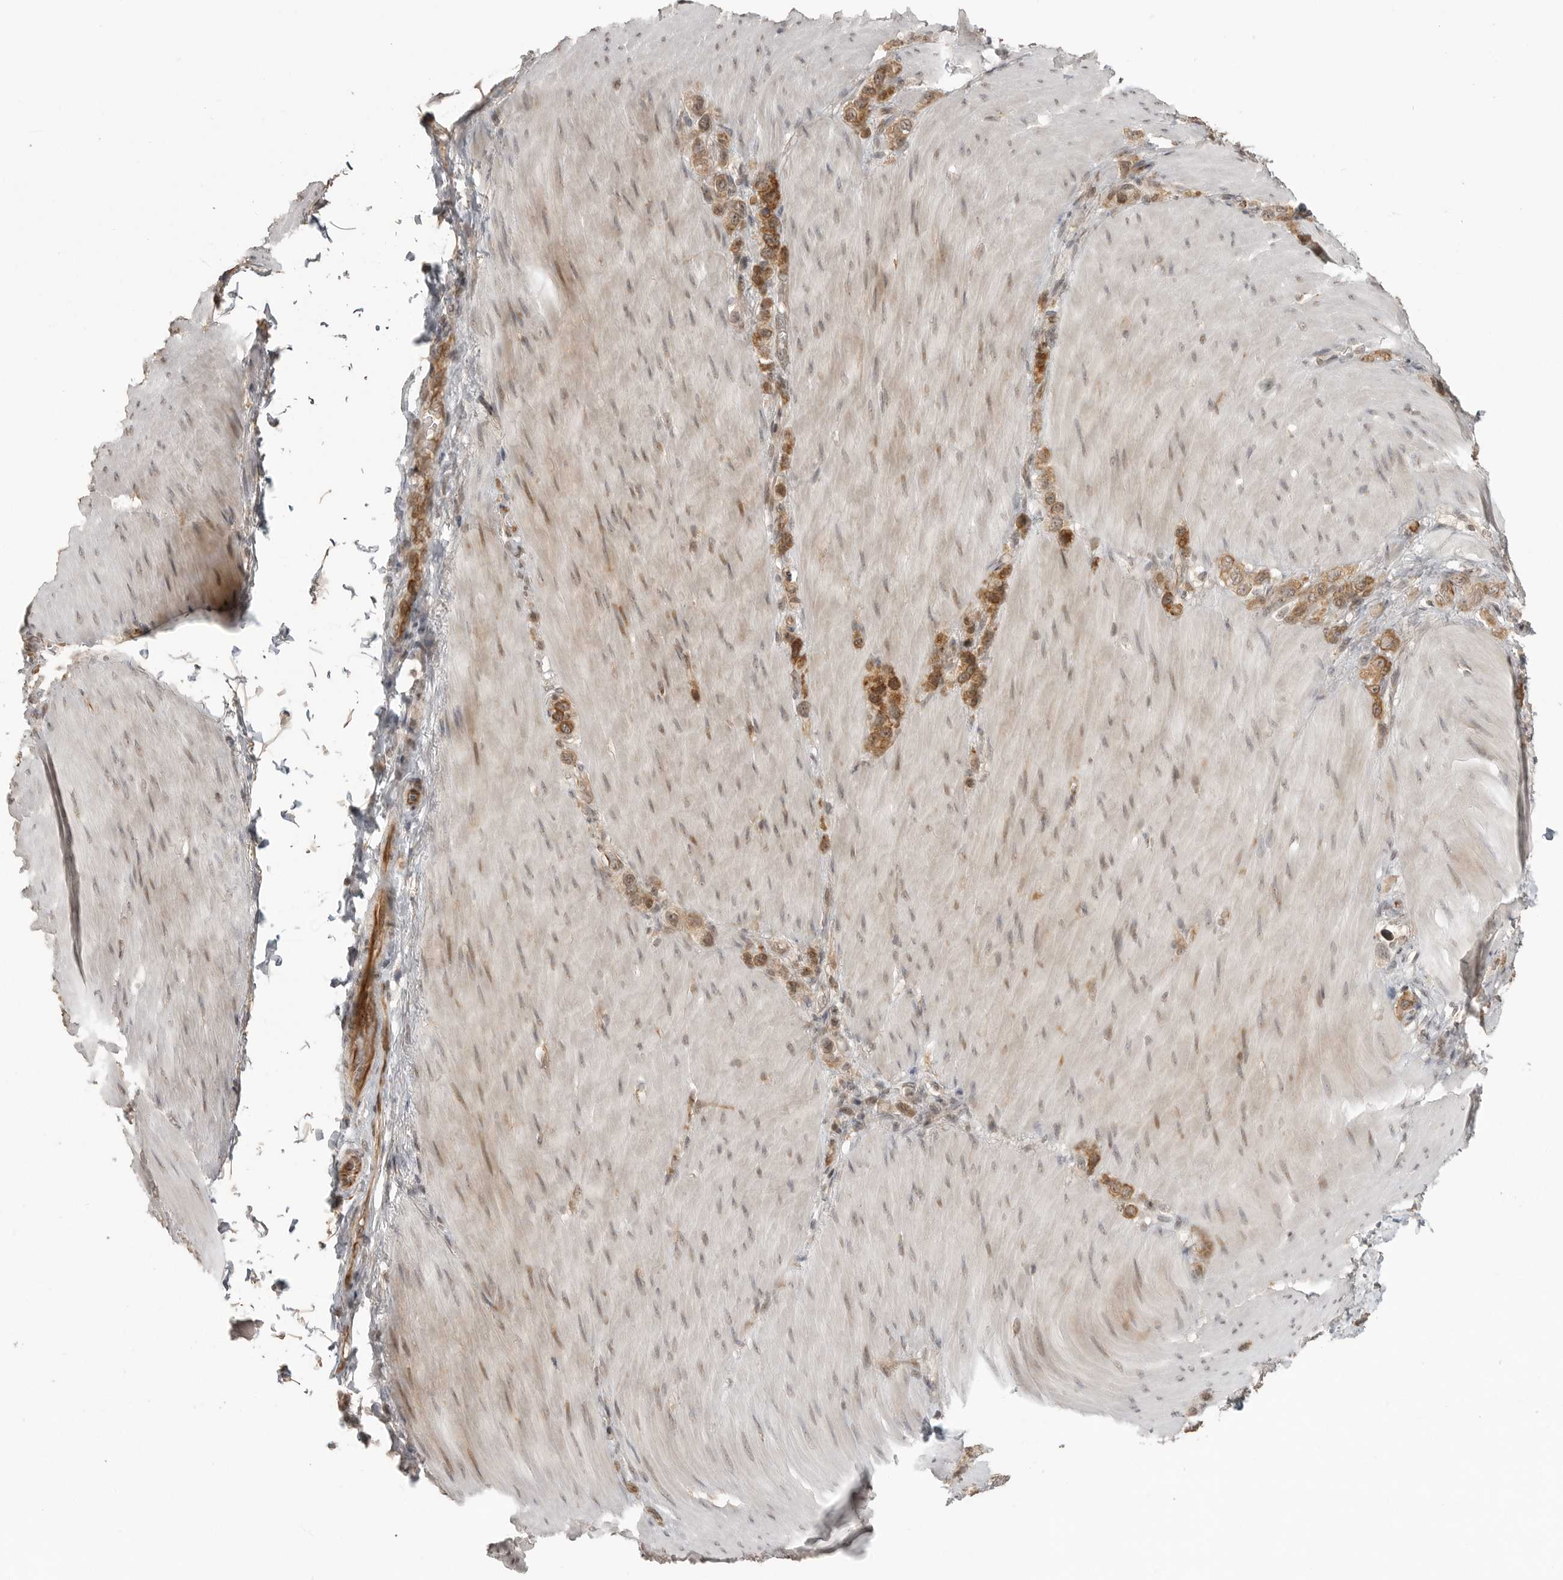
{"staining": {"intensity": "moderate", "quantity": ">75%", "location": "cytoplasmic/membranous"}, "tissue": "stomach cancer", "cell_type": "Tumor cells", "image_type": "cancer", "snomed": [{"axis": "morphology", "description": "Adenocarcinoma, NOS"}, {"axis": "topography", "description": "Stomach"}], "caption": "Immunohistochemistry (IHC) staining of stomach cancer, which exhibits medium levels of moderate cytoplasmic/membranous expression in approximately >75% of tumor cells indicating moderate cytoplasmic/membranous protein positivity. The staining was performed using DAB (3,3'-diaminobenzidine) (brown) for protein detection and nuclei were counterstained in hematoxylin (blue).", "gene": "SMG8", "patient": {"sex": "female", "age": 65}}